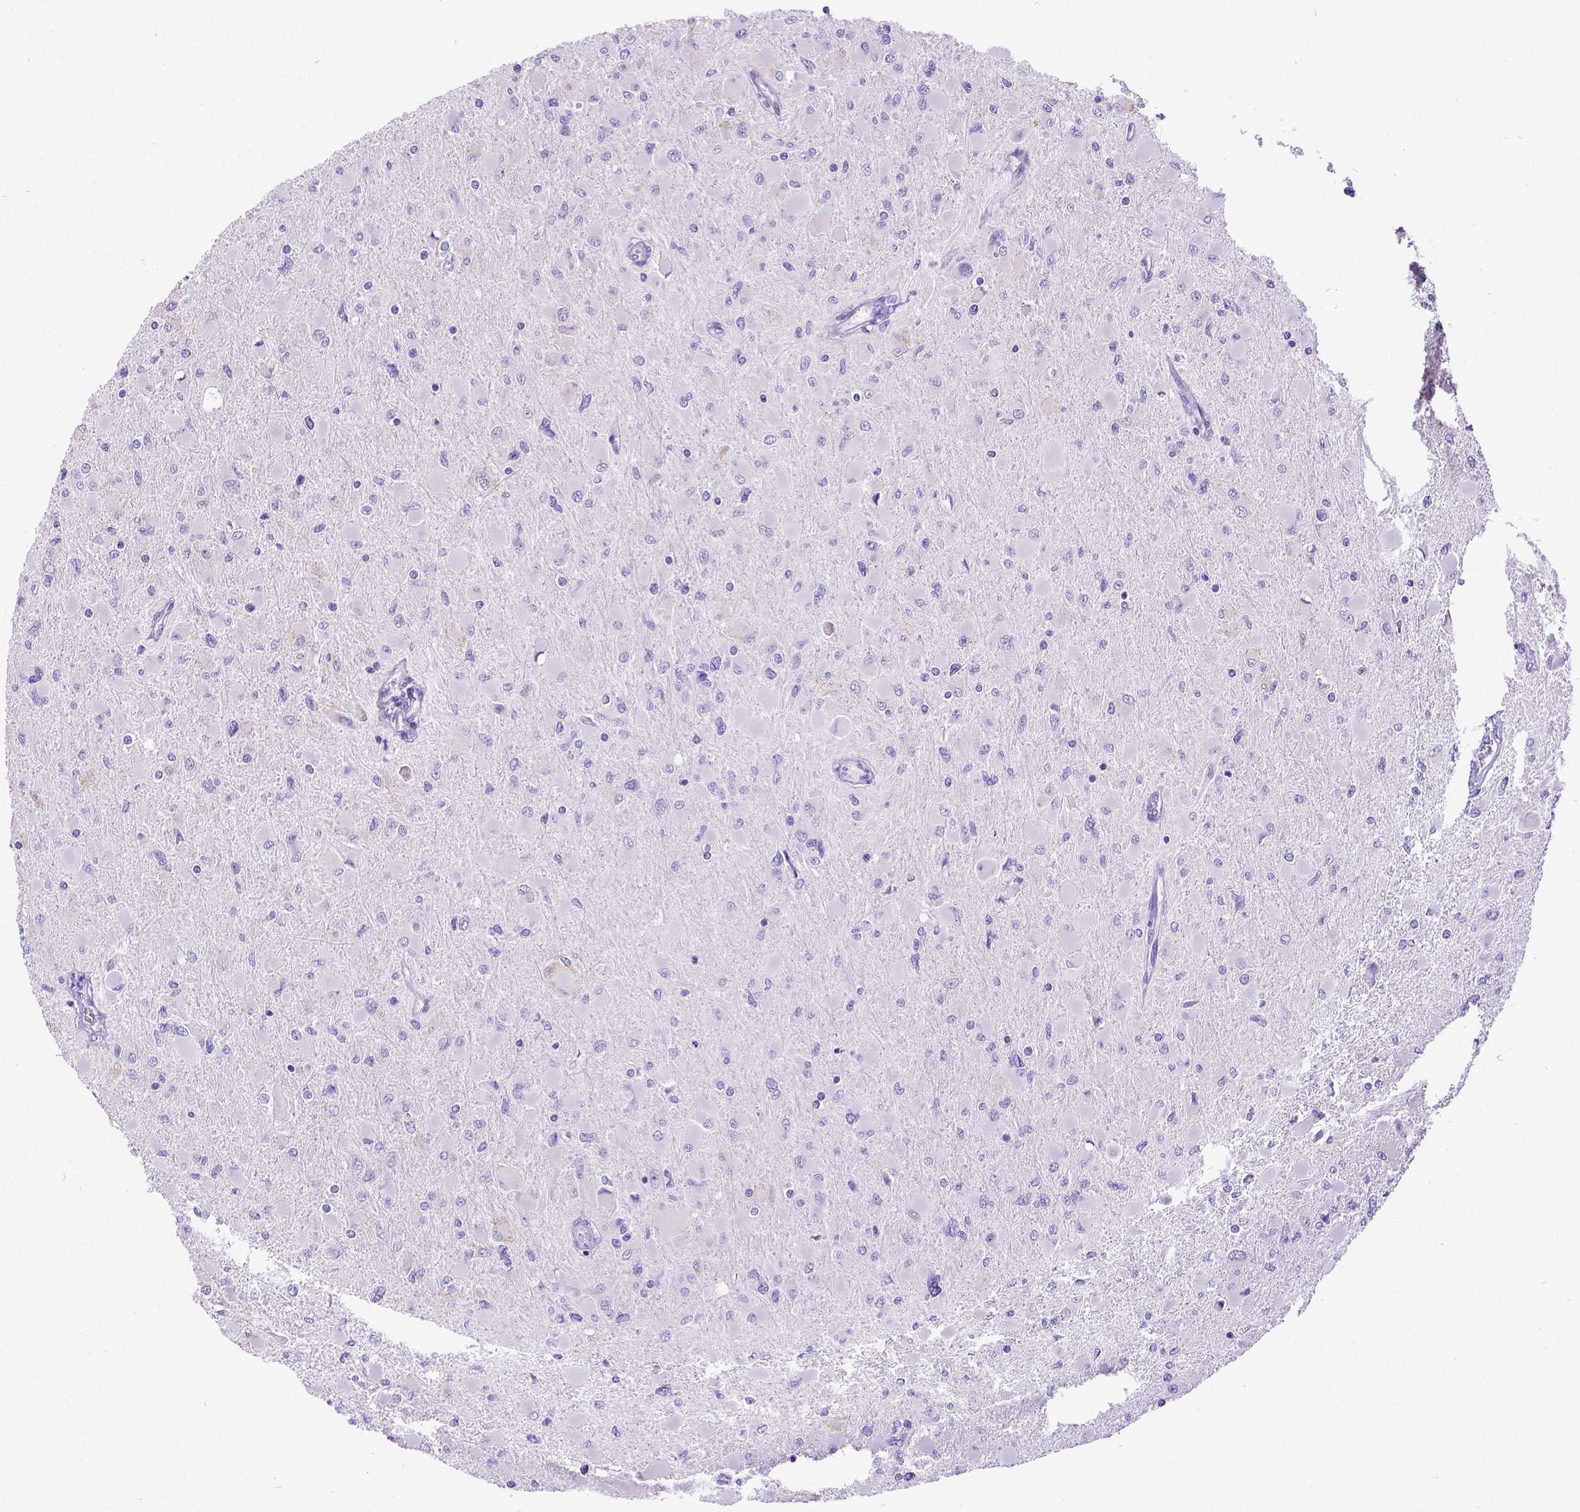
{"staining": {"intensity": "negative", "quantity": "none", "location": "none"}, "tissue": "glioma", "cell_type": "Tumor cells", "image_type": "cancer", "snomed": [{"axis": "morphology", "description": "Glioma, malignant, High grade"}, {"axis": "topography", "description": "Cerebral cortex"}], "caption": "An immunohistochemistry image of glioma is shown. There is no staining in tumor cells of glioma.", "gene": "SATB2", "patient": {"sex": "female", "age": 36}}